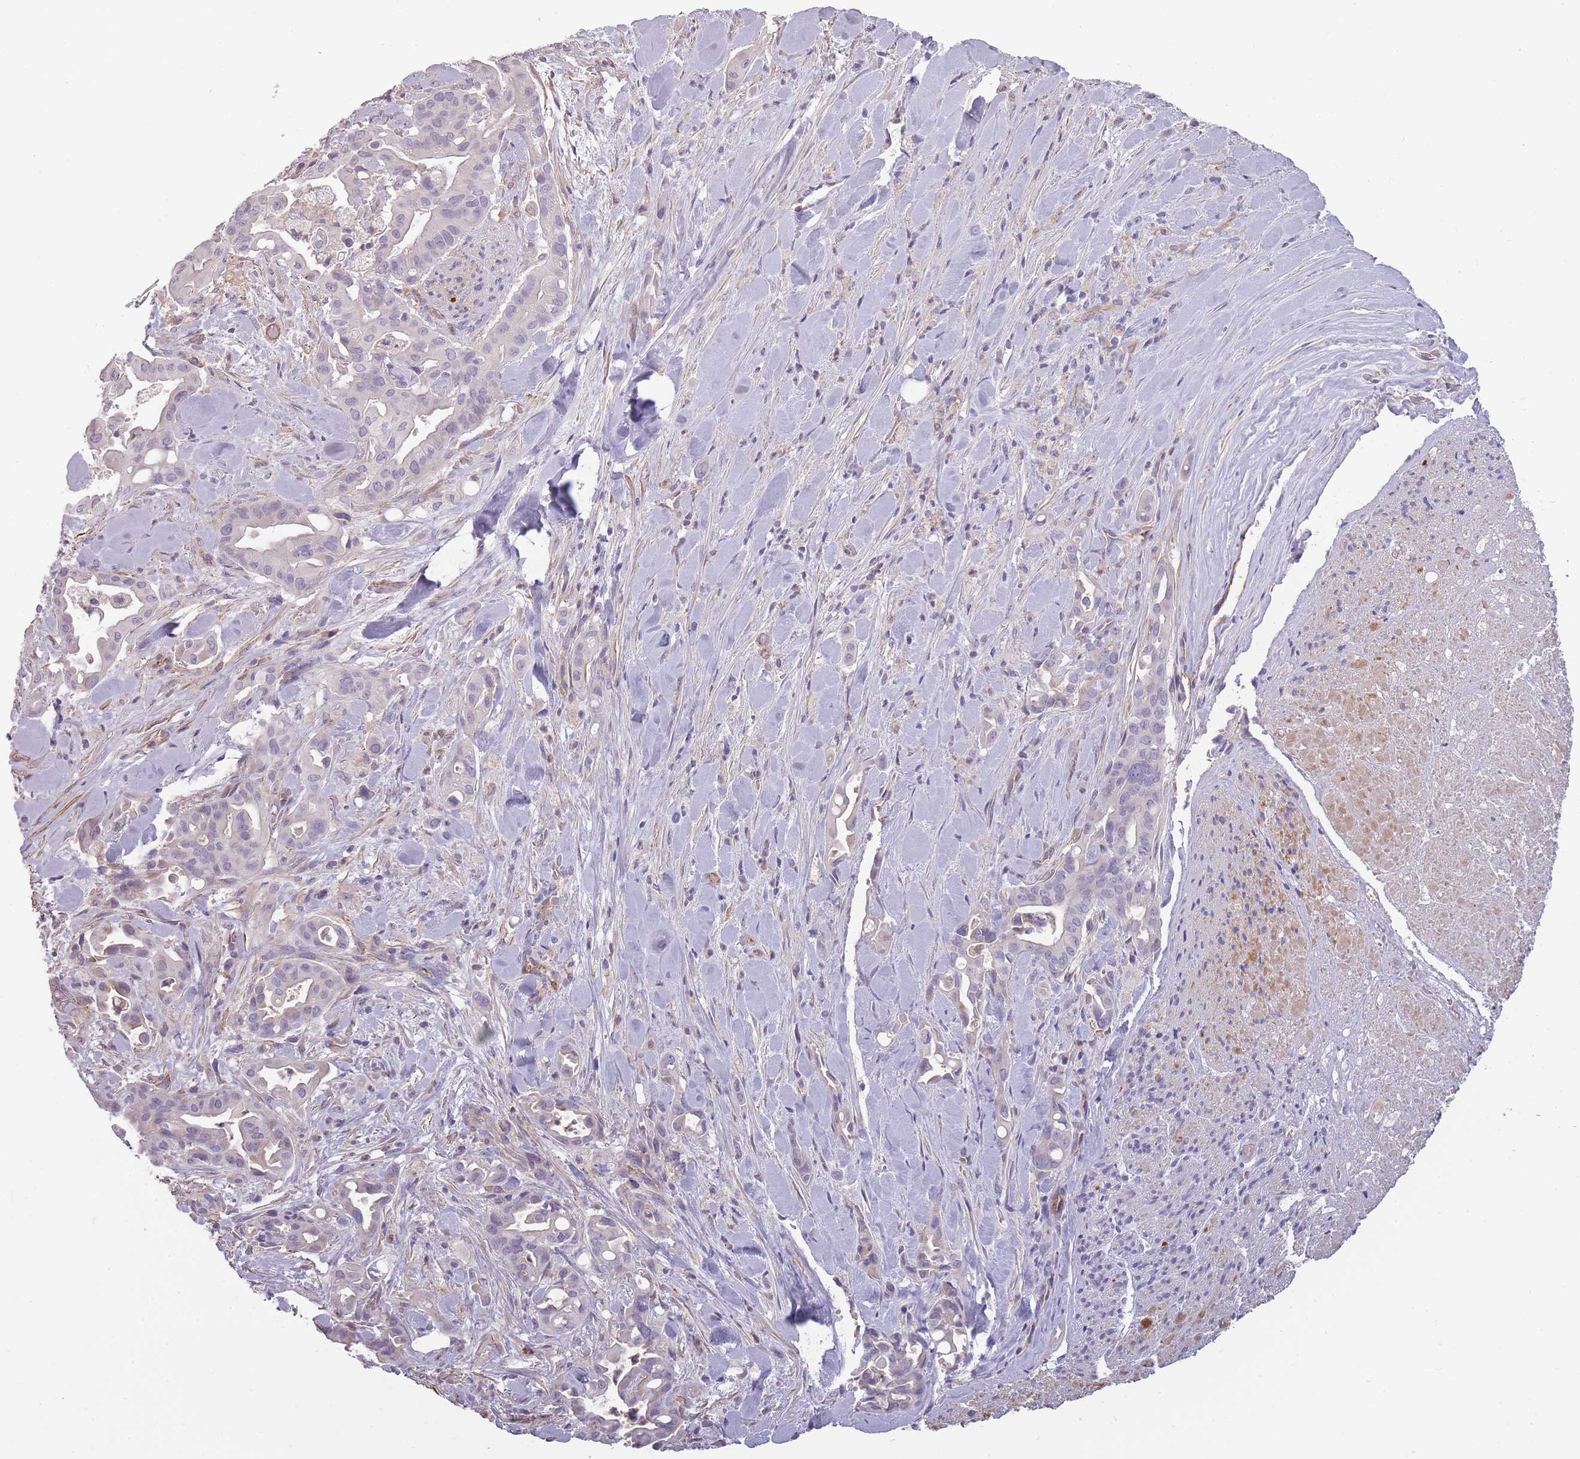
{"staining": {"intensity": "negative", "quantity": "none", "location": "none"}, "tissue": "liver cancer", "cell_type": "Tumor cells", "image_type": "cancer", "snomed": [{"axis": "morphology", "description": "Cholangiocarcinoma"}, {"axis": "topography", "description": "Liver"}], "caption": "There is no significant expression in tumor cells of liver cholangiocarcinoma.", "gene": "SLC8A2", "patient": {"sex": "female", "age": 68}}